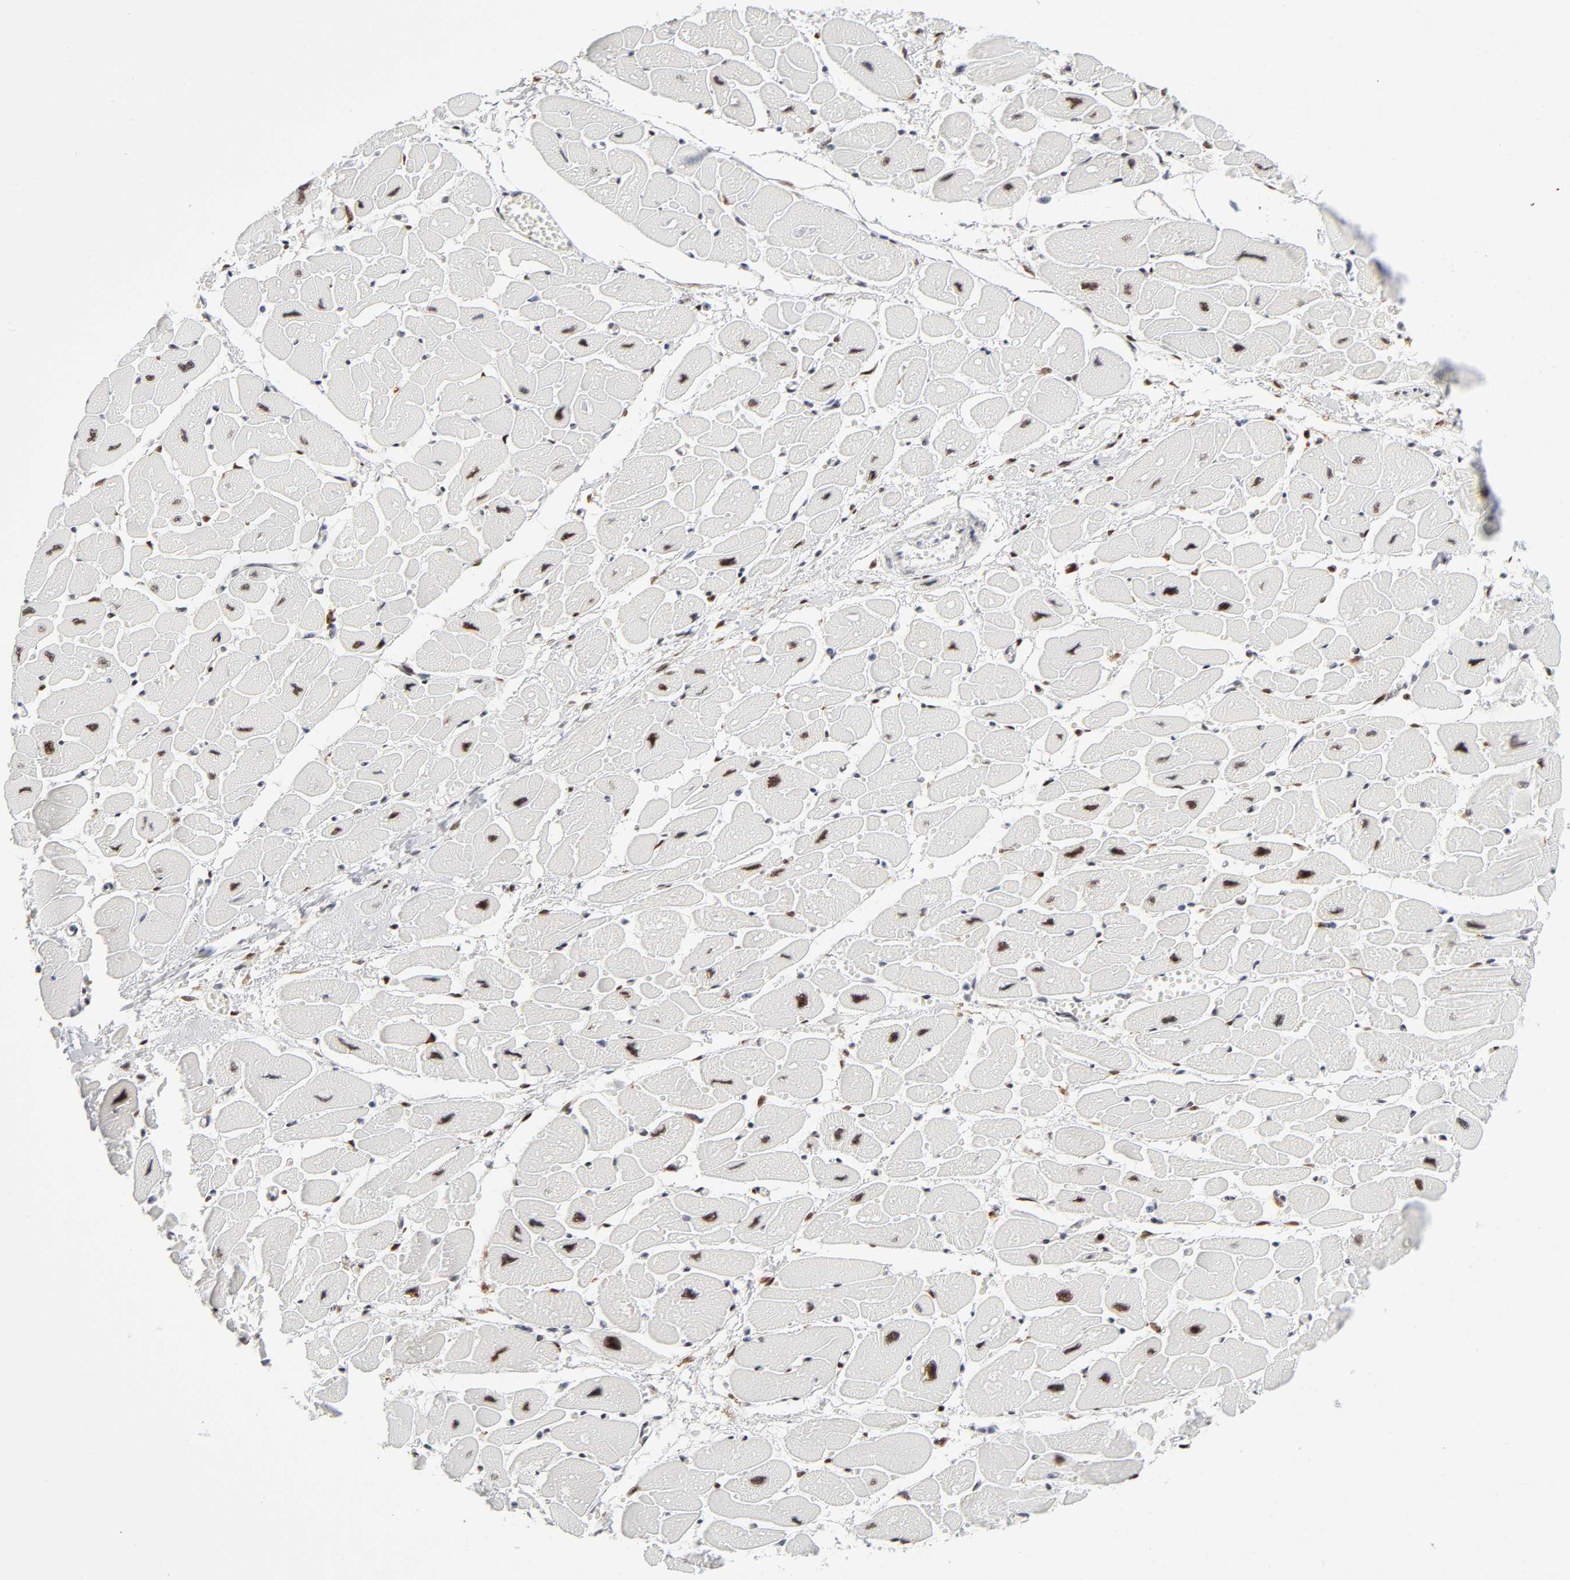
{"staining": {"intensity": "moderate", "quantity": ">75%", "location": "nuclear"}, "tissue": "heart muscle", "cell_type": "Cardiomyocytes", "image_type": "normal", "snomed": [{"axis": "morphology", "description": "Normal tissue, NOS"}, {"axis": "topography", "description": "Heart"}], "caption": "High-power microscopy captured an immunohistochemistry (IHC) image of normal heart muscle, revealing moderate nuclear staining in approximately >75% of cardiomyocytes. (Brightfield microscopy of DAB IHC at high magnification).", "gene": "NFIC", "patient": {"sex": "female", "age": 54}}